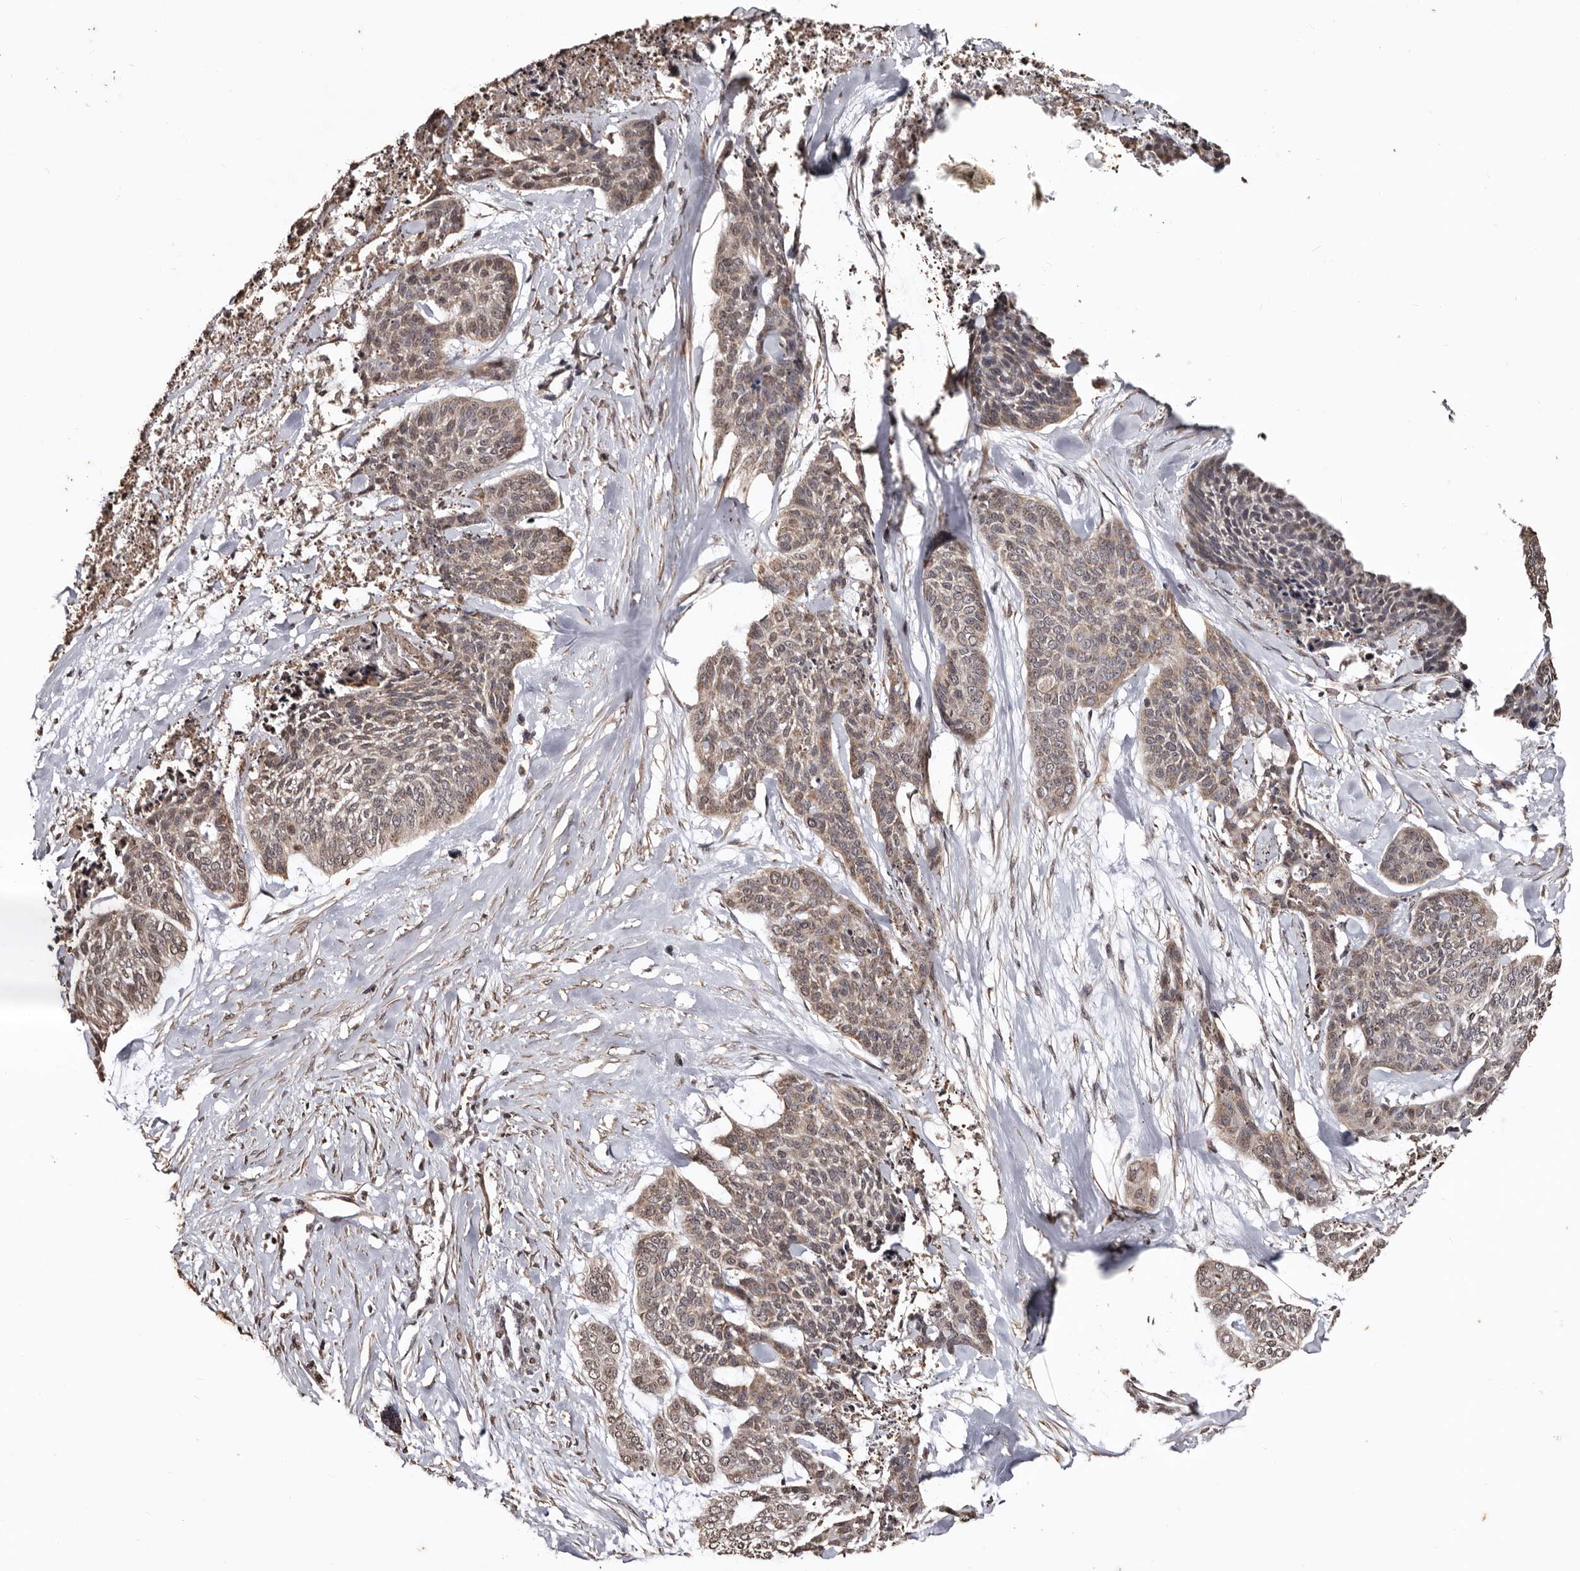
{"staining": {"intensity": "weak", "quantity": ">75%", "location": "cytoplasmic/membranous"}, "tissue": "skin cancer", "cell_type": "Tumor cells", "image_type": "cancer", "snomed": [{"axis": "morphology", "description": "Basal cell carcinoma"}, {"axis": "topography", "description": "Skin"}], "caption": "Weak cytoplasmic/membranous positivity for a protein is appreciated in approximately >75% of tumor cells of skin cancer using IHC.", "gene": "CCDC190", "patient": {"sex": "female", "age": 64}}